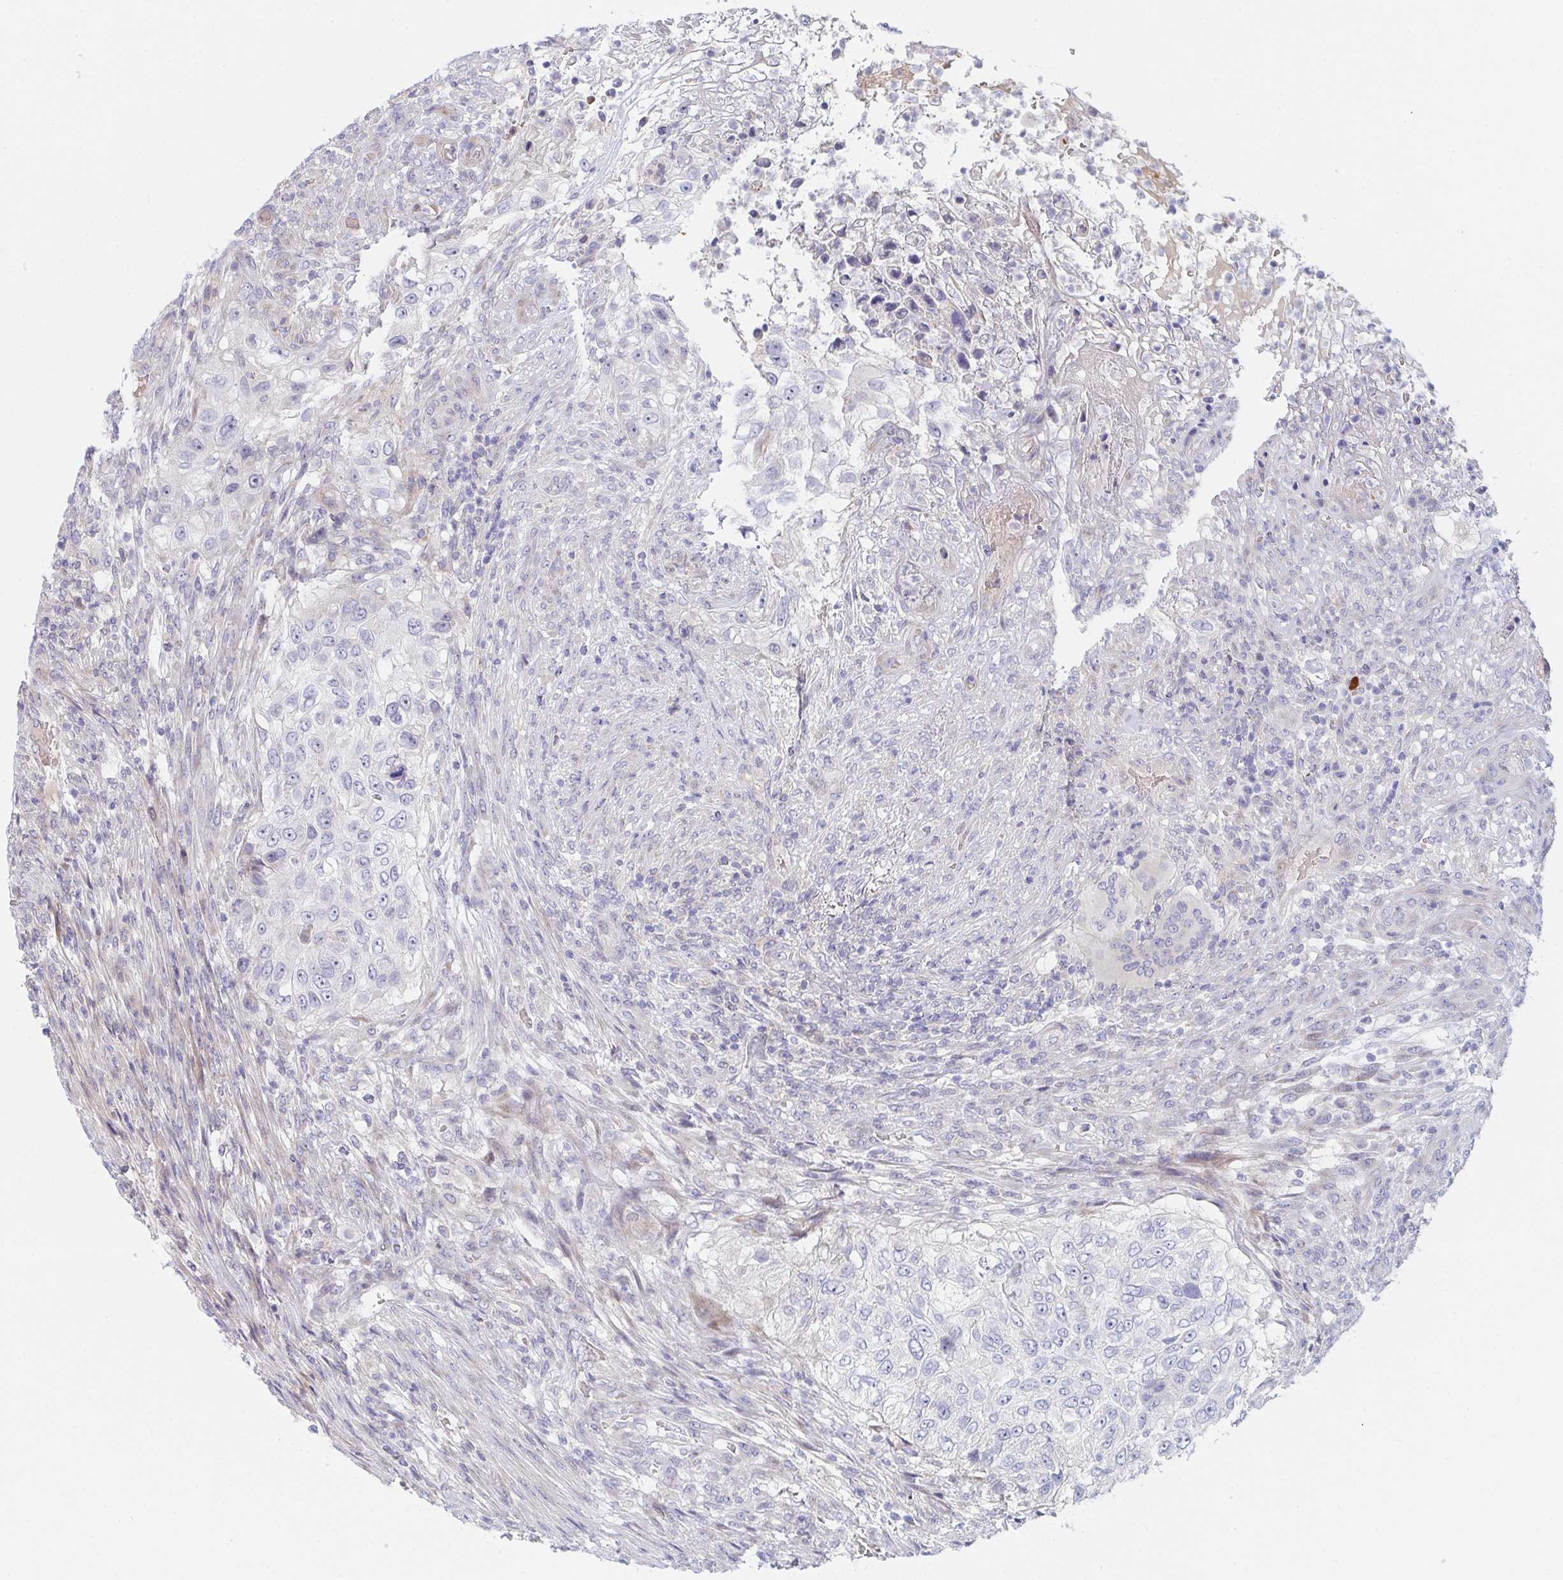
{"staining": {"intensity": "negative", "quantity": "none", "location": "none"}, "tissue": "urothelial cancer", "cell_type": "Tumor cells", "image_type": "cancer", "snomed": [{"axis": "morphology", "description": "Urothelial carcinoma, High grade"}, {"axis": "topography", "description": "Urinary bladder"}], "caption": "Photomicrograph shows no protein positivity in tumor cells of urothelial cancer tissue.", "gene": "TNFSF4", "patient": {"sex": "female", "age": 60}}